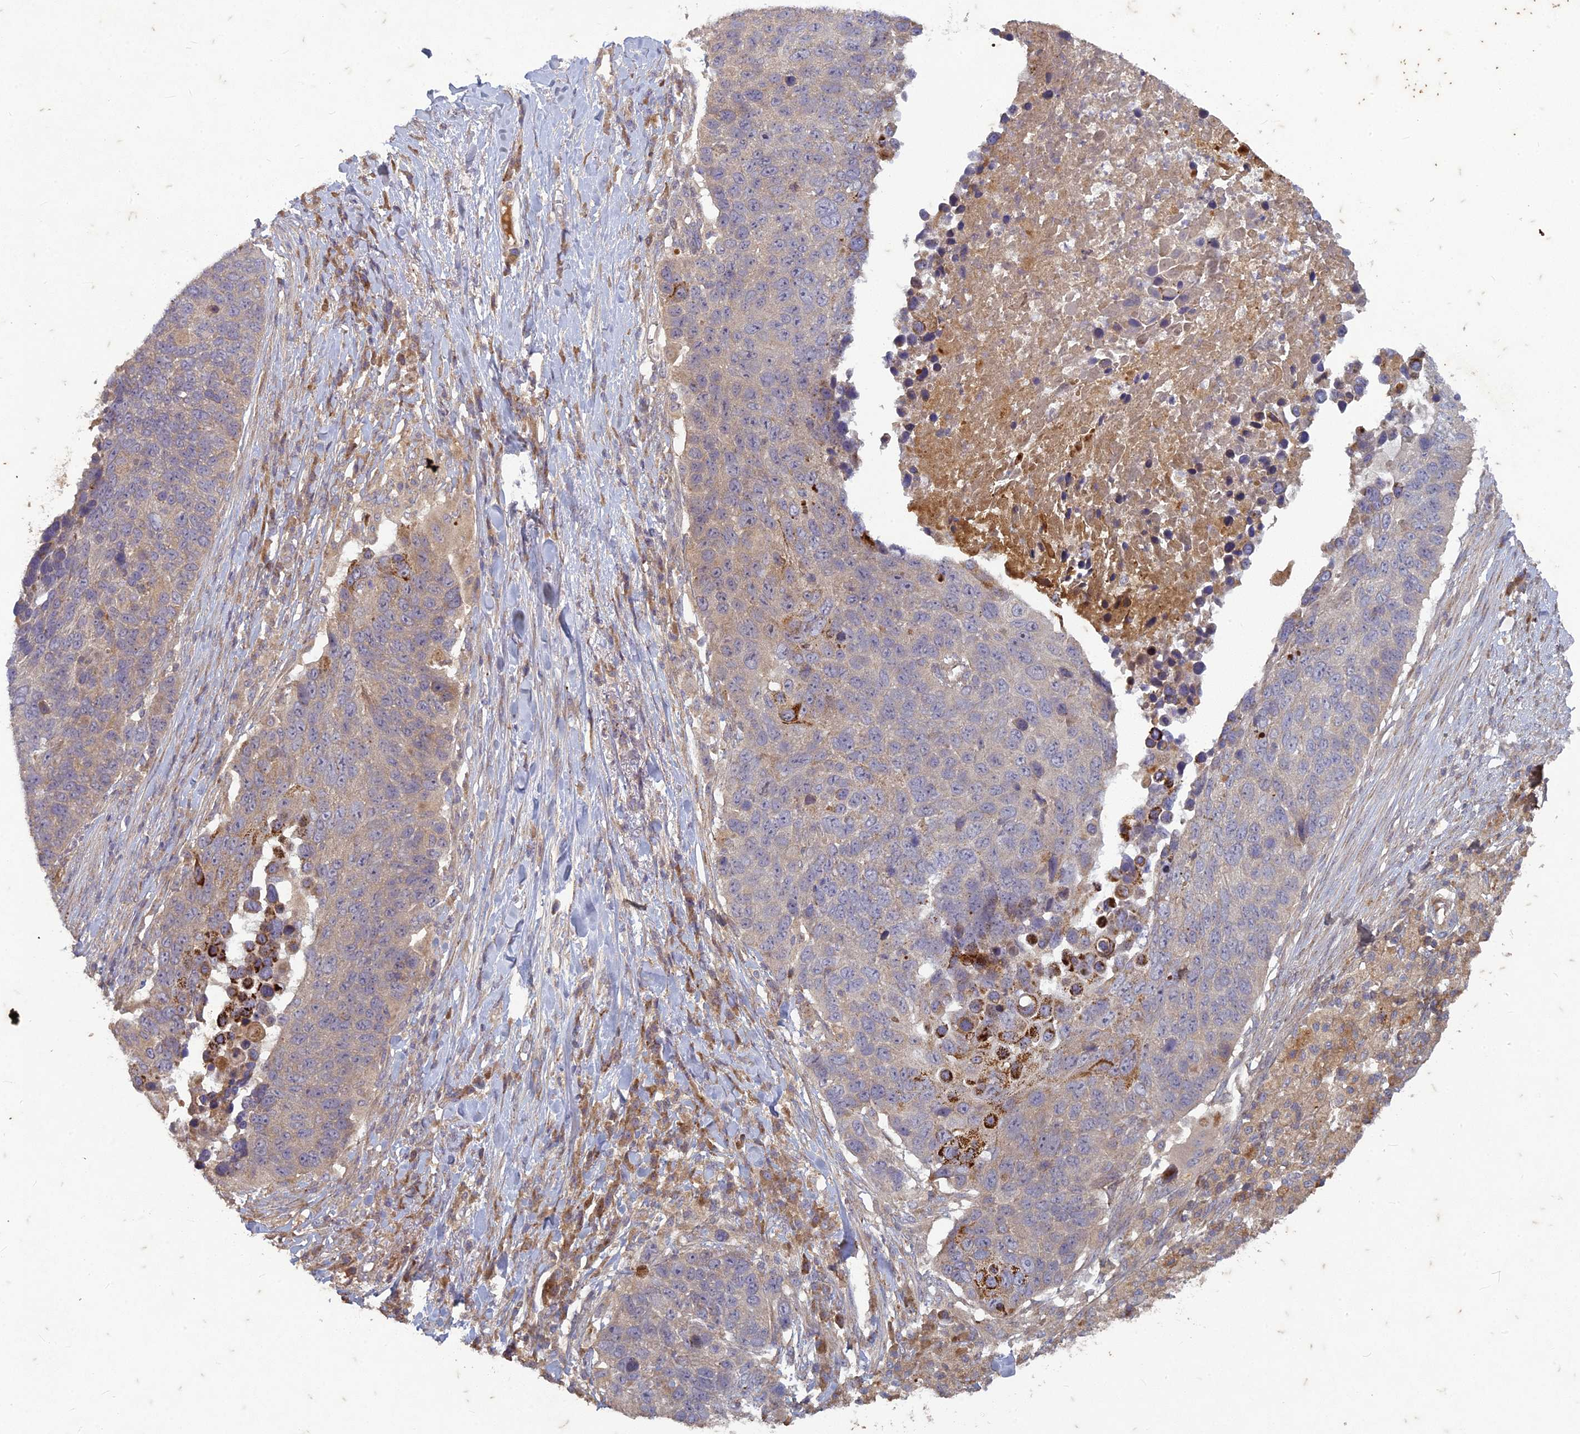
{"staining": {"intensity": "weak", "quantity": "25%-75%", "location": "cytoplasmic/membranous"}, "tissue": "lung cancer", "cell_type": "Tumor cells", "image_type": "cancer", "snomed": [{"axis": "morphology", "description": "Normal tissue, NOS"}, {"axis": "morphology", "description": "Squamous cell carcinoma, NOS"}, {"axis": "topography", "description": "Lymph node"}, {"axis": "topography", "description": "Lung"}], "caption": "High-power microscopy captured an immunohistochemistry micrograph of lung squamous cell carcinoma, revealing weak cytoplasmic/membranous staining in approximately 25%-75% of tumor cells.", "gene": "TCF25", "patient": {"sex": "male", "age": 66}}